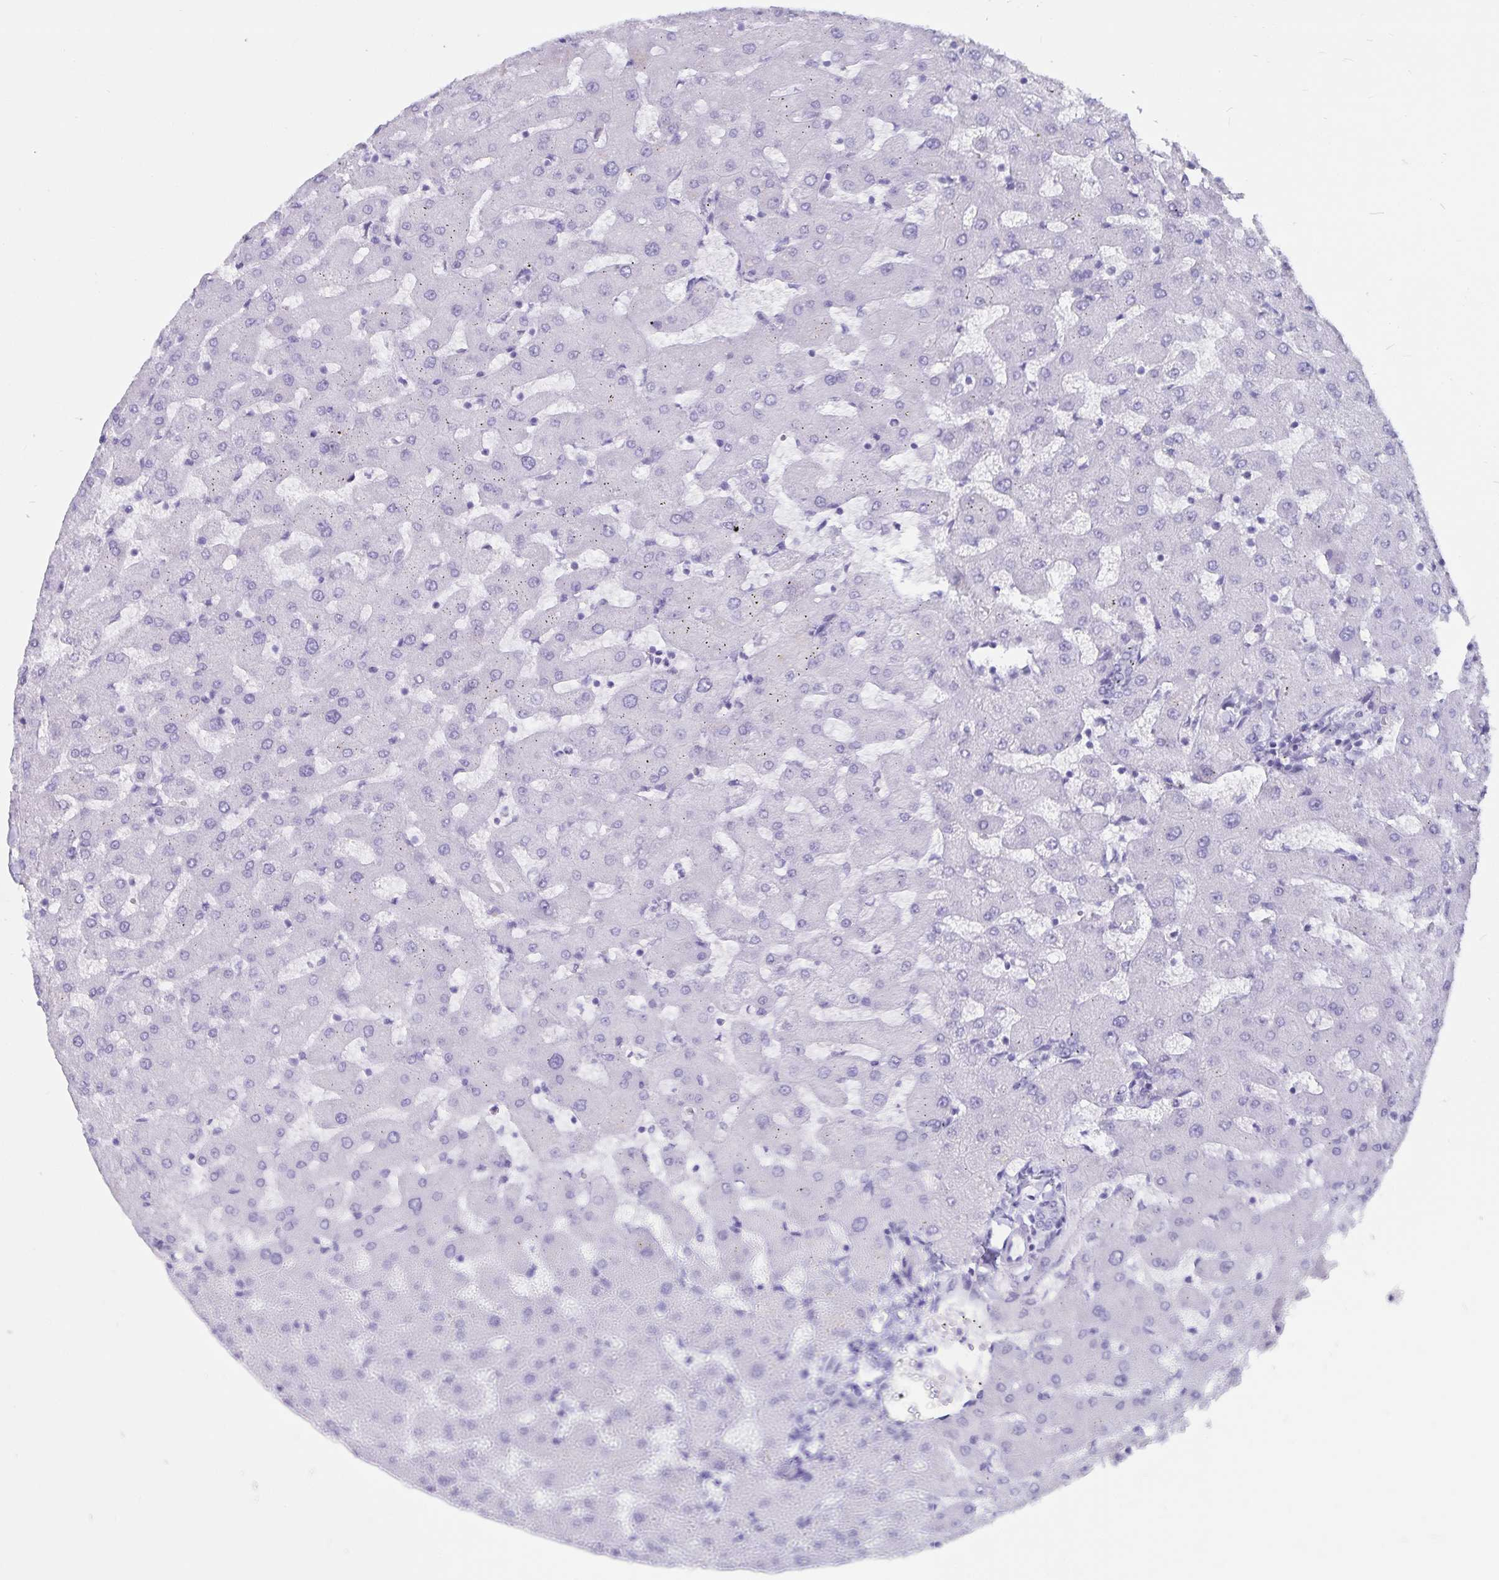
{"staining": {"intensity": "negative", "quantity": "none", "location": "none"}, "tissue": "liver", "cell_type": "Cholangiocytes", "image_type": "normal", "snomed": [{"axis": "morphology", "description": "Normal tissue, NOS"}, {"axis": "topography", "description": "Liver"}], "caption": "This is an IHC micrograph of normal liver. There is no staining in cholangiocytes.", "gene": "GPR137", "patient": {"sex": "female", "age": 63}}